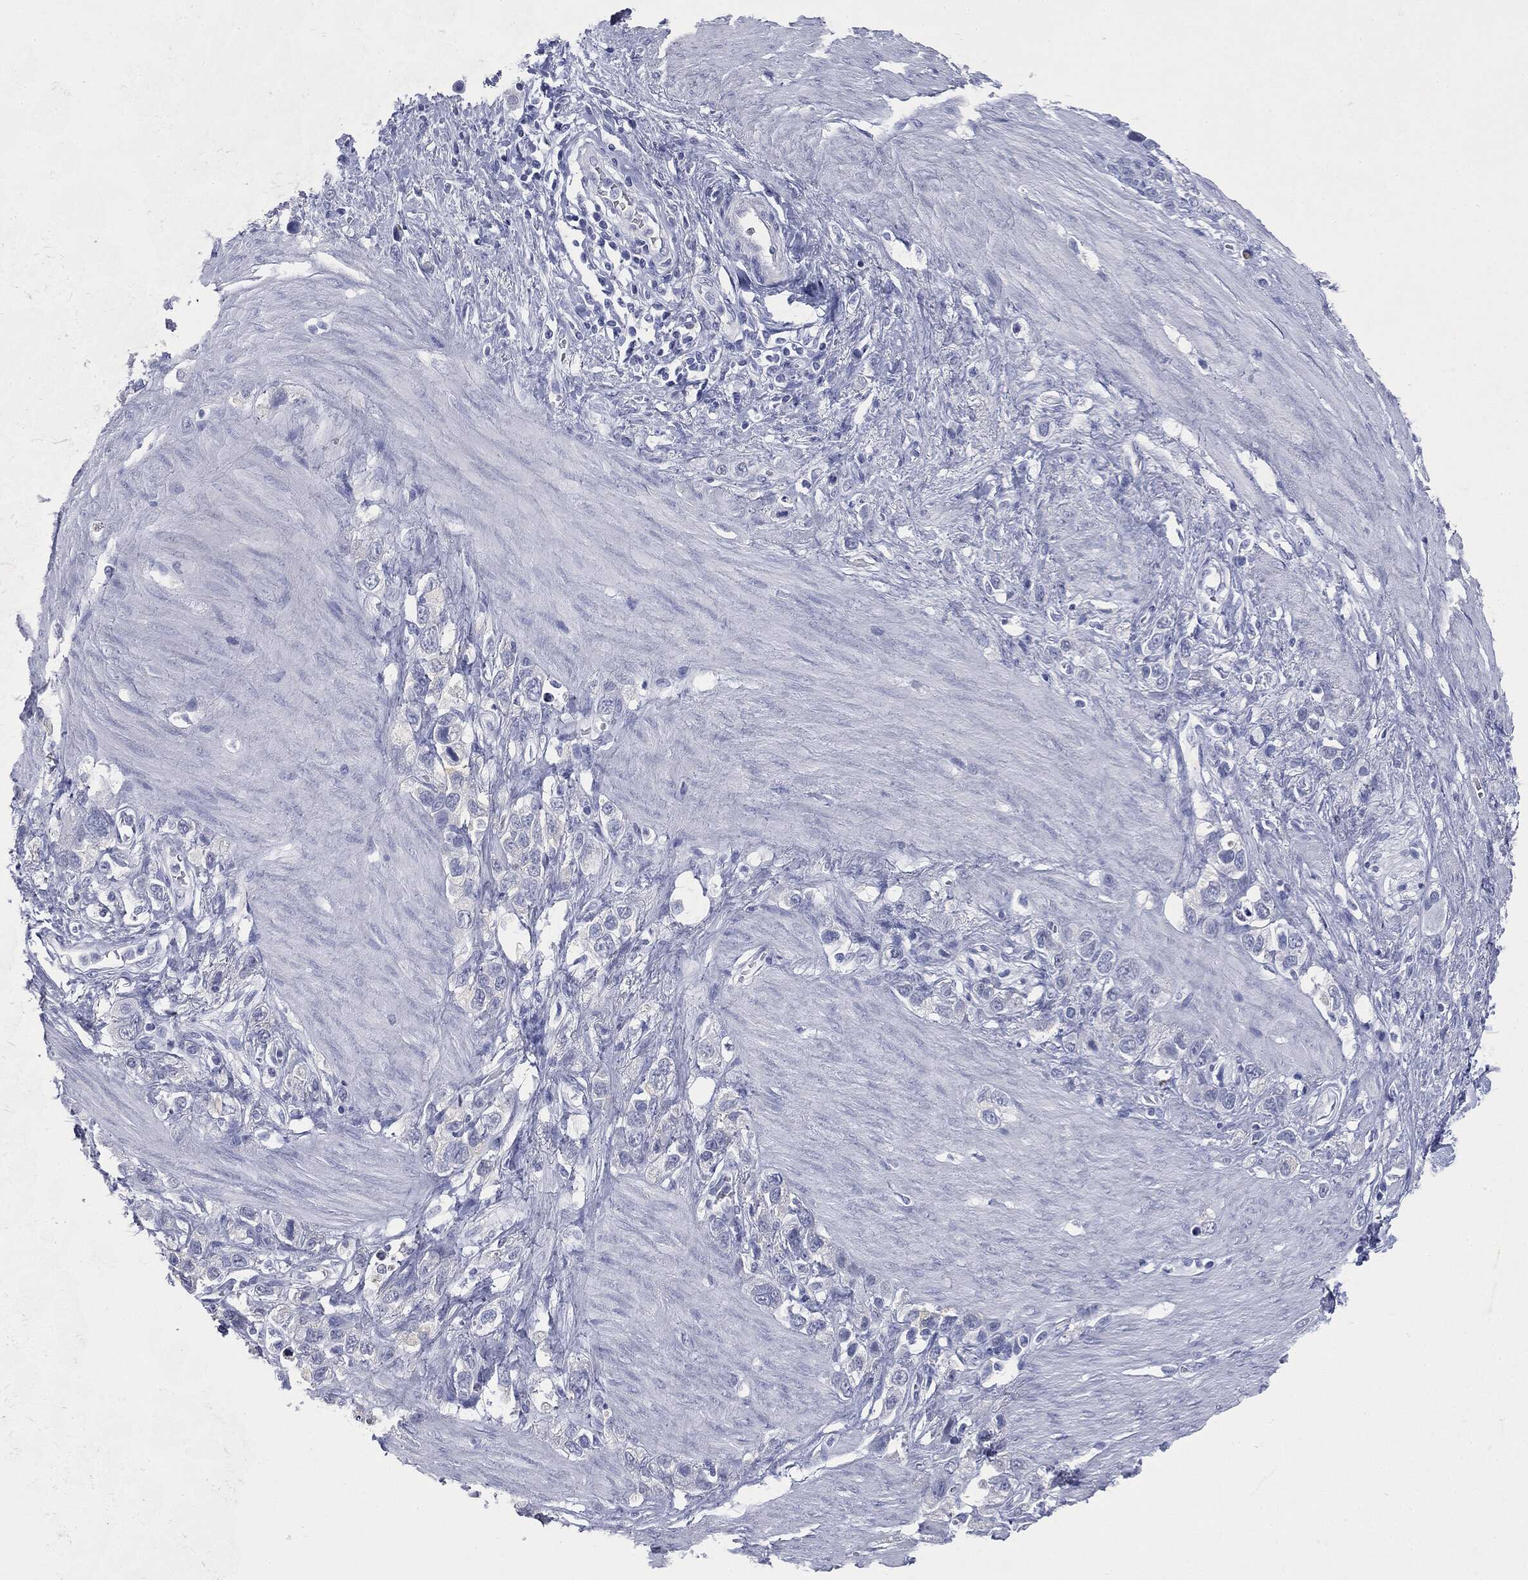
{"staining": {"intensity": "negative", "quantity": "none", "location": "none"}, "tissue": "stomach cancer", "cell_type": "Tumor cells", "image_type": "cancer", "snomed": [{"axis": "morphology", "description": "Adenocarcinoma, NOS"}, {"axis": "topography", "description": "Stomach"}], "caption": "Stomach adenocarcinoma stained for a protein using IHC exhibits no positivity tumor cells.", "gene": "ATP2A1", "patient": {"sex": "female", "age": 65}}